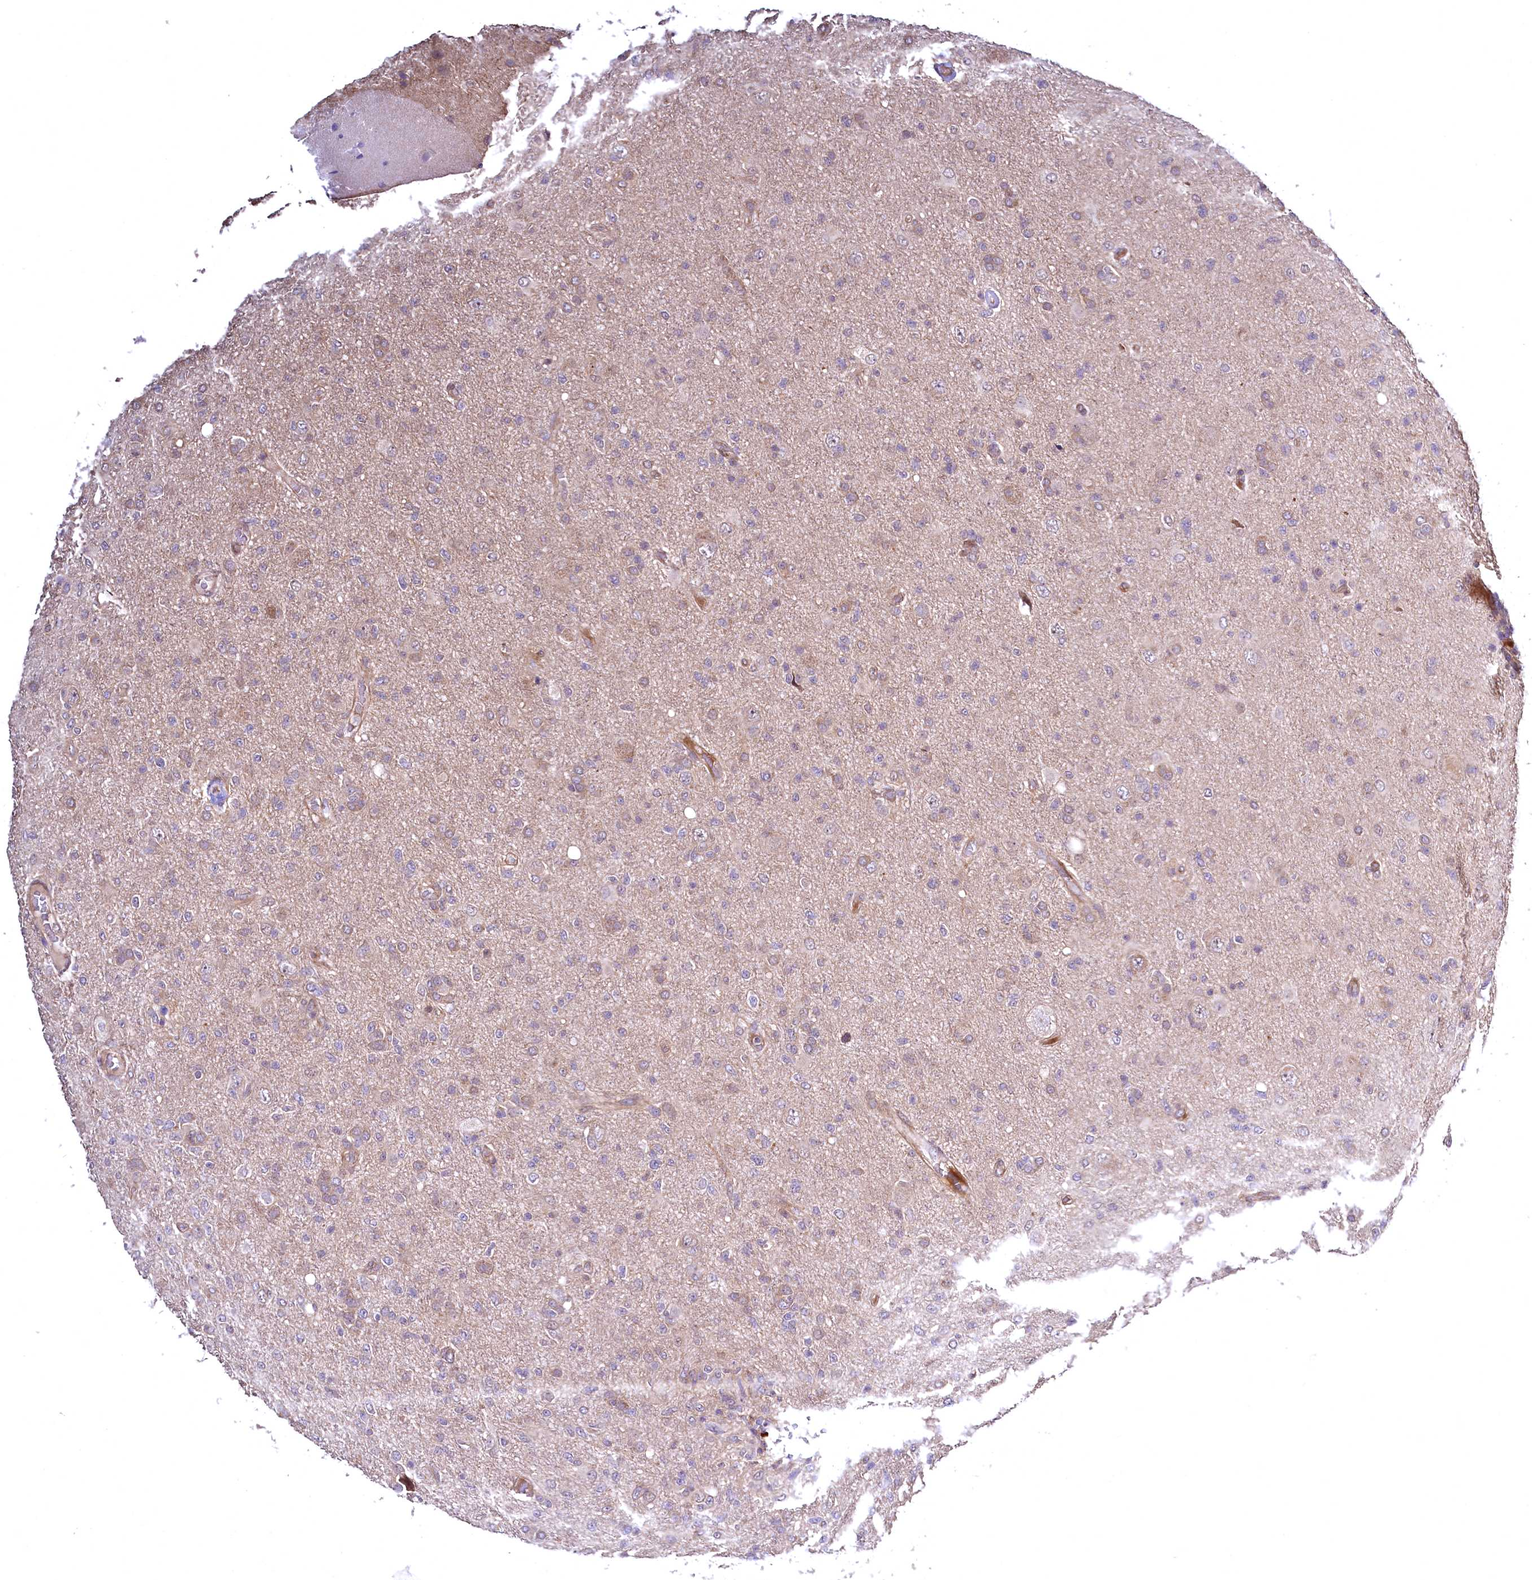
{"staining": {"intensity": "weak", "quantity": "25%-75%", "location": "cytoplasmic/membranous"}, "tissue": "glioma", "cell_type": "Tumor cells", "image_type": "cancer", "snomed": [{"axis": "morphology", "description": "Glioma, malignant, High grade"}, {"axis": "topography", "description": "Brain"}], "caption": "DAB (3,3'-diaminobenzidine) immunohistochemical staining of malignant glioma (high-grade) demonstrates weak cytoplasmic/membranous protein positivity in approximately 25%-75% of tumor cells. (brown staining indicates protein expression, while blue staining denotes nuclei).", "gene": "TBCEL", "patient": {"sex": "female", "age": 57}}